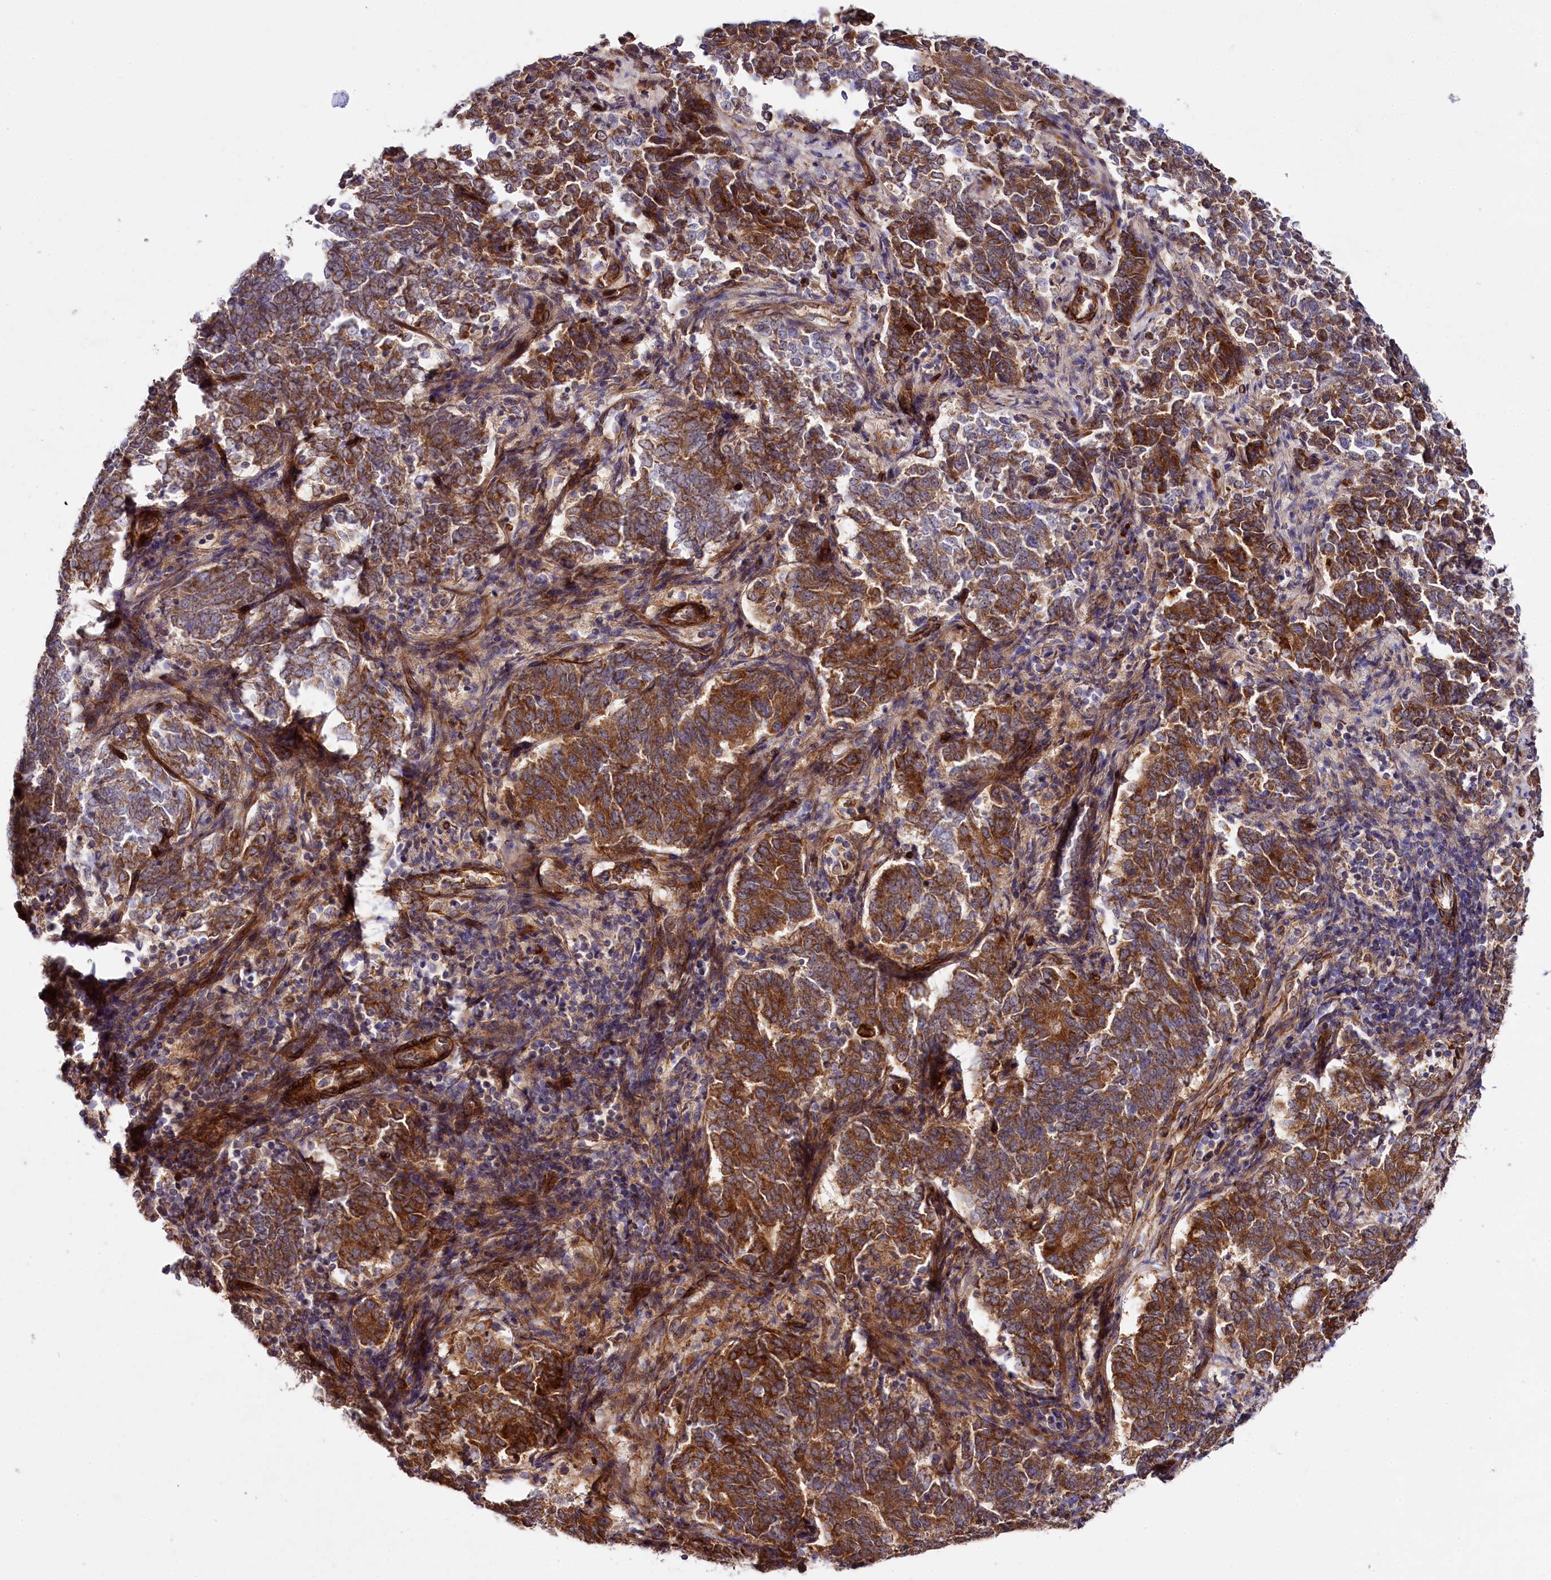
{"staining": {"intensity": "strong", "quantity": ">75%", "location": "cytoplasmic/membranous"}, "tissue": "endometrial cancer", "cell_type": "Tumor cells", "image_type": "cancer", "snomed": [{"axis": "morphology", "description": "Adenocarcinoma, NOS"}, {"axis": "topography", "description": "Endometrium"}], "caption": "A brown stain highlights strong cytoplasmic/membranous expression of a protein in human endometrial cancer (adenocarcinoma) tumor cells. The staining was performed using DAB, with brown indicating positive protein expression. Nuclei are stained blue with hematoxylin.", "gene": "SPATS2", "patient": {"sex": "female", "age": 80}}